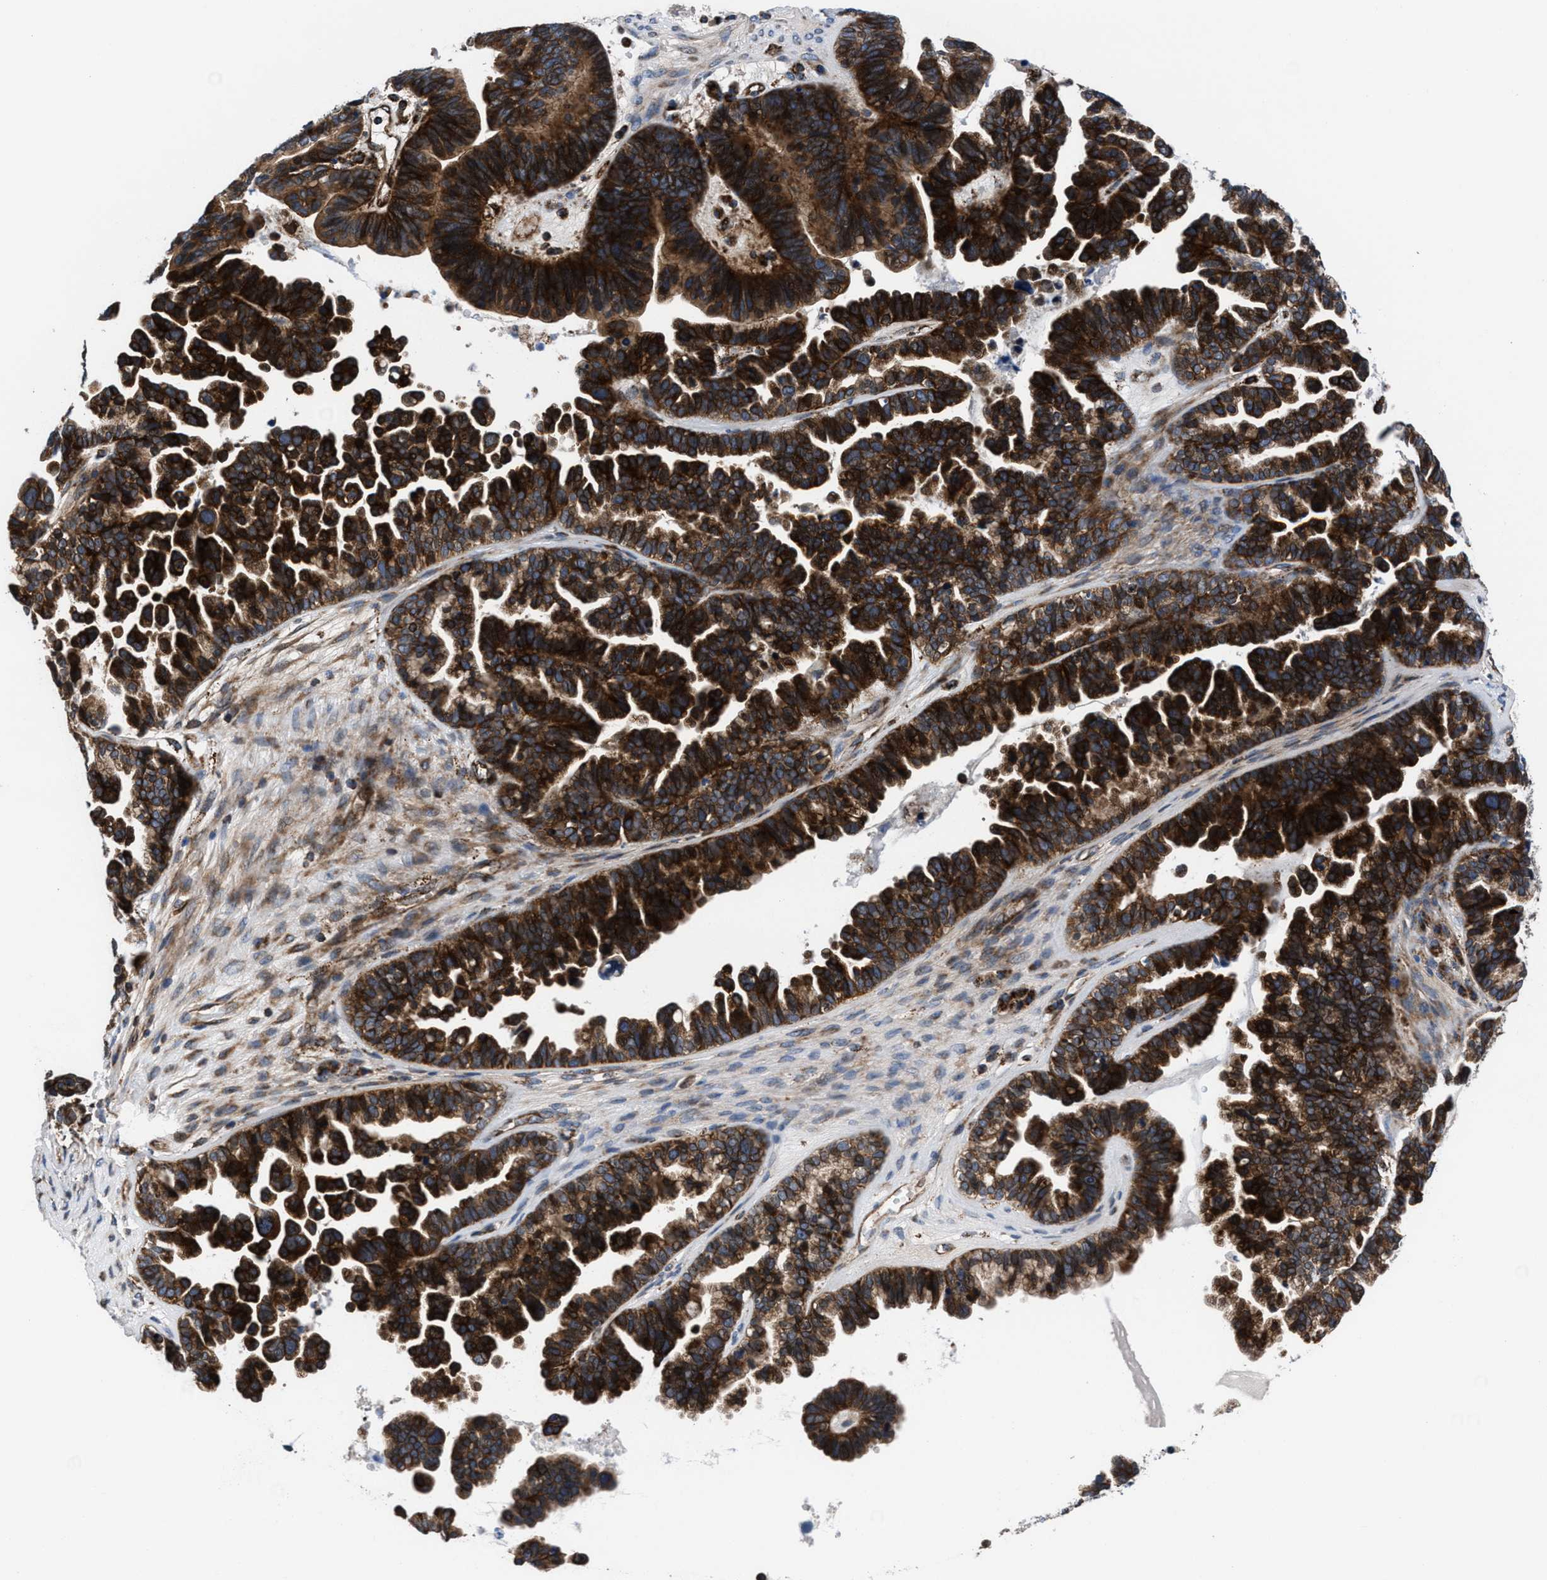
{"staining": {"intensity": "strong", "quantity": ">75%", "location": "cytoplasmic/membranous"}, "tissue": "ovarian cancer", "cell_type": "Tumor cells", "image_type": "cancer", "snomed": [{"axis": "morphology", "description": "Cystadenocarcinoma, serous, NOS"}, {"axis": "topography", "description": "Ovary"}], "caption": "Strong cytoplasmic/membranous staining is present in about >75% of tumor cells in ovarian cancer (serous cystadenocarcinoma). (DAB (3,3'-diaminobenzidine) IHC, brown staining for protein, blue staining for nuclei).", "gene": "PRR15L", "patient": {"sex": "female", "age": 56}}